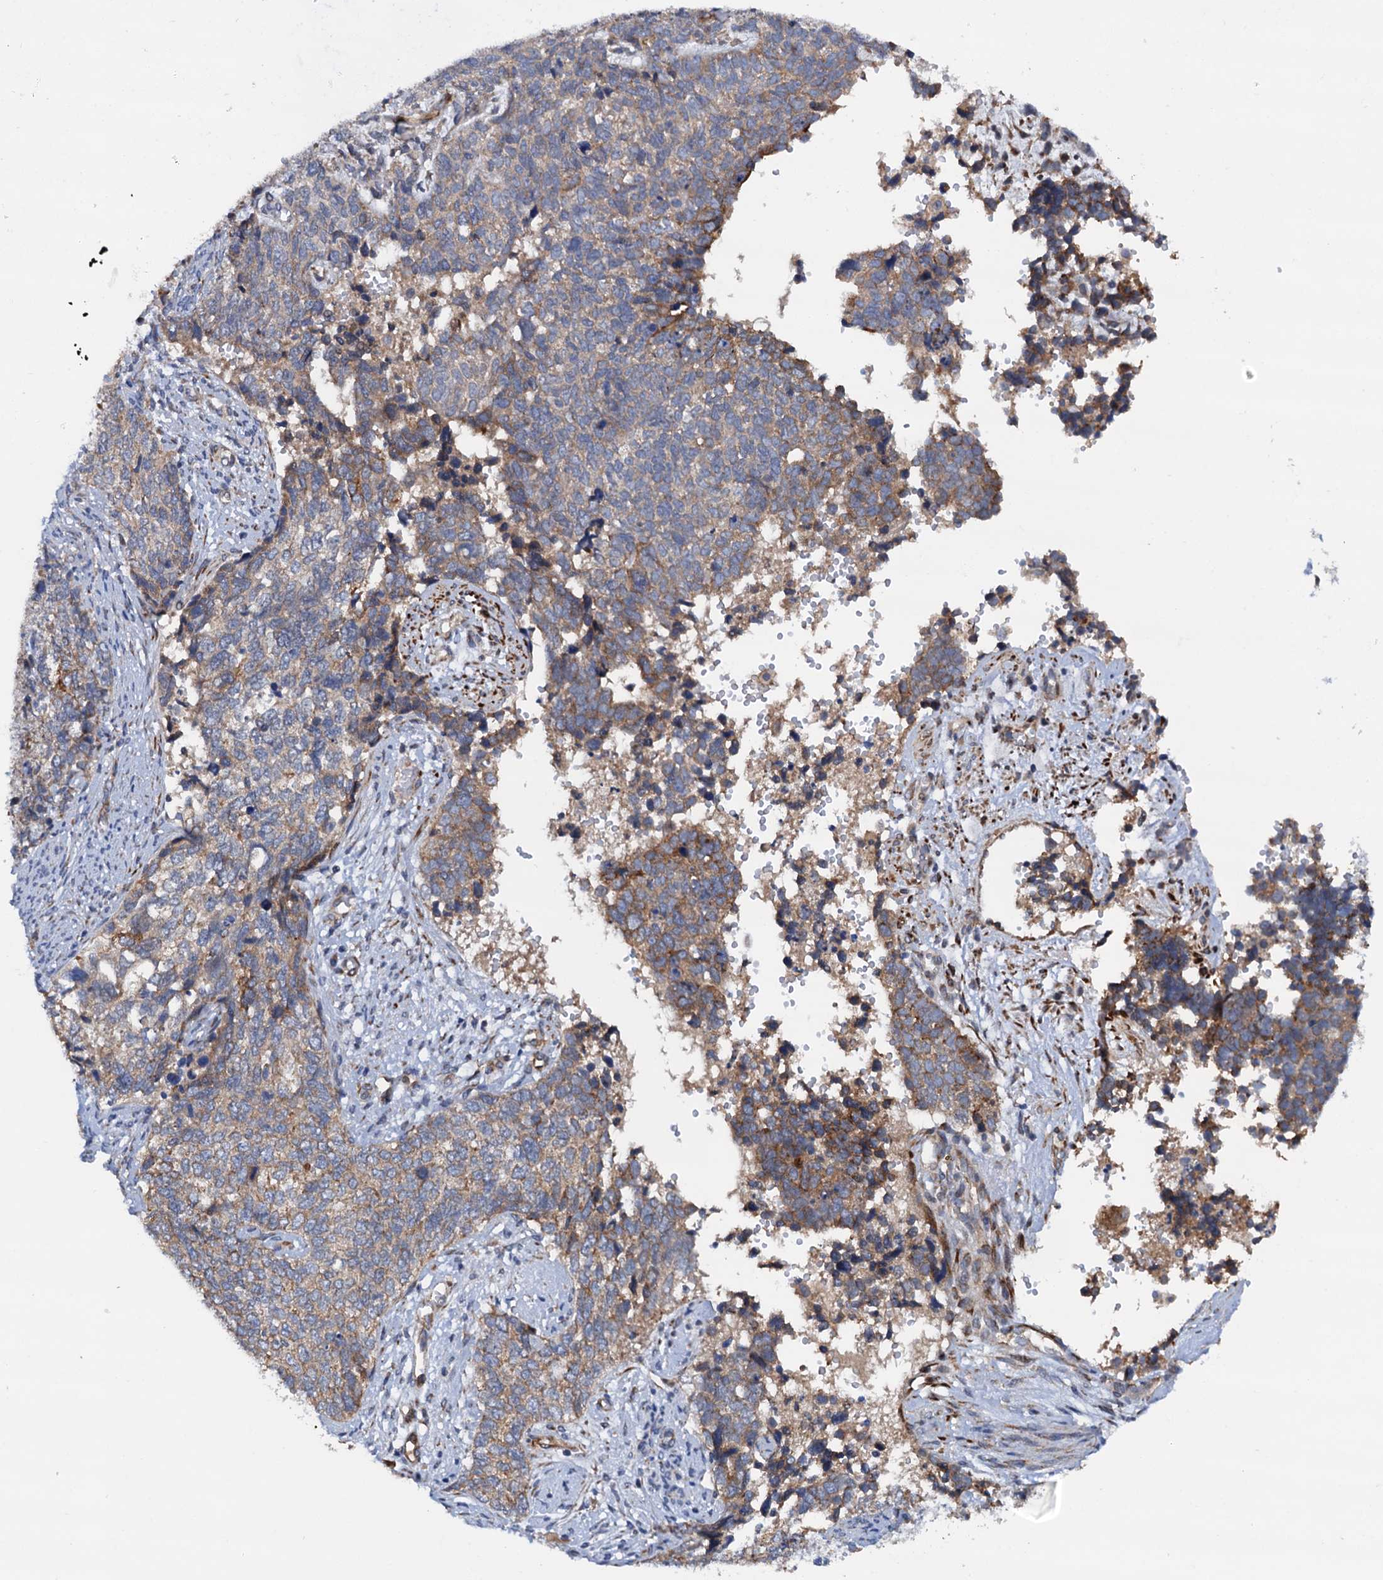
{"staining": {"intensity": "moderate", "quantity": ">75%", "location": "cytoplasmic/membranous"}, "tissue": "cervical cancer", "cell_type": "Tumor cells", "image_type": "cancer", "snomed": [{"axis": "morphology", "description": "Squamous cell carcinoma, NOS"}, {"axis": "topography", "description": "Cervix"}], "caption": "IHC (DAB) staining of human cervical squamous cell carcinoma shows moderate cytoplasmic/membranous protein expression in about >75% of tumor cells.", "gene": "RASSF9", "patient": {"sex": "female", "age": 63}}